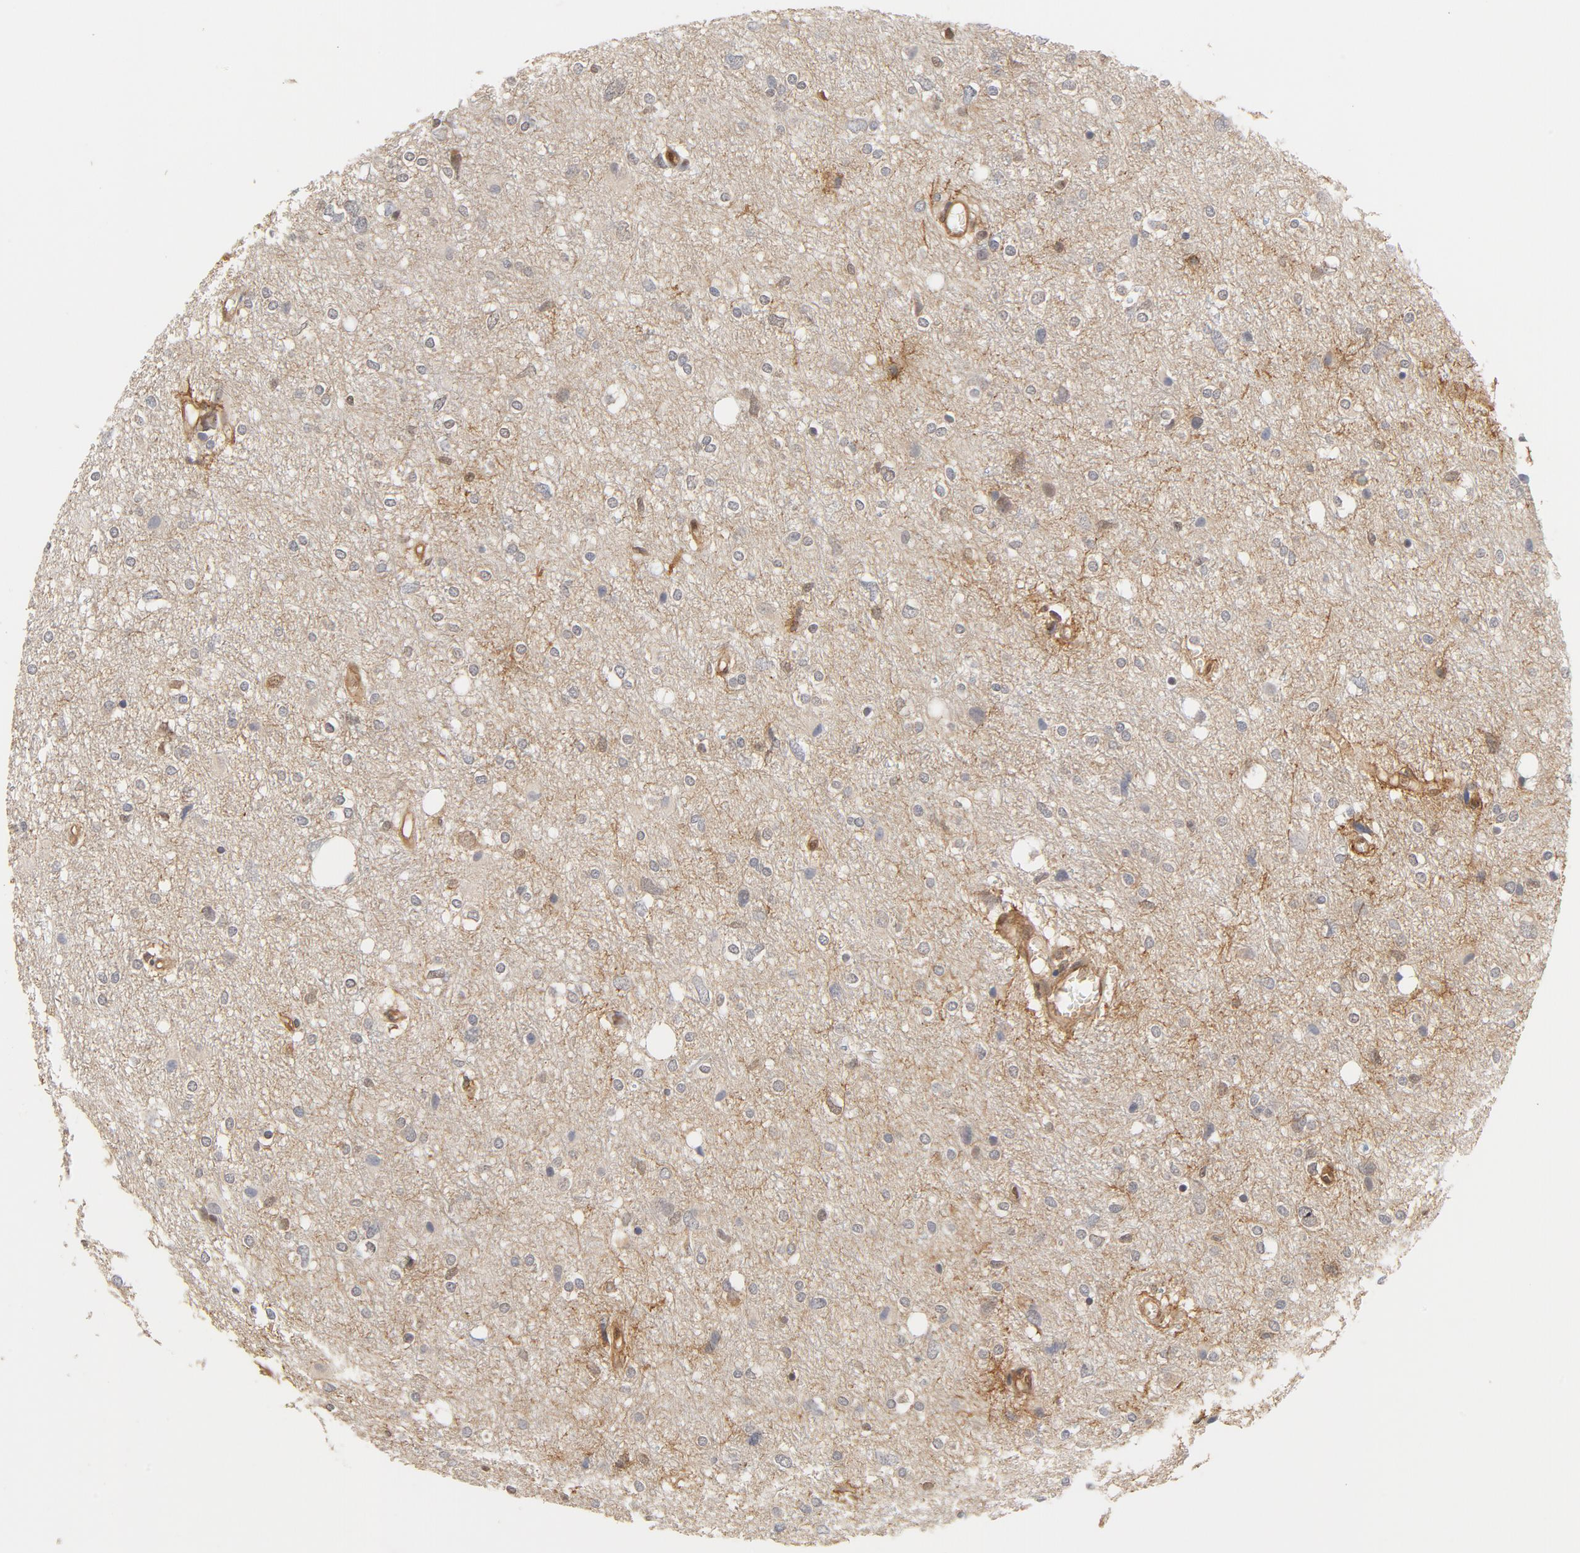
{"staining": {"intensity": "weak", "quantity": ">75%", "location": "cytoplasmic/membranous"}, "tissue": "glioma", "cell_type": "Tumor cells", "image_type": "cancer", "snomed": [{"axis": "morphology", "description": "Glioma, malignant, High grade"}, {"axis": "topography", "description": "Brain"}], "caption": "Immunohistochemistry photomicrograph of malignant high-grade glioma stained for a protein (brown), which shows low levels of weak cytoplasmic/membranous positivity in approximately >75% of tumor cells.", "gene": "CDC37", "patient": {"sex": "female", "age": 59}}